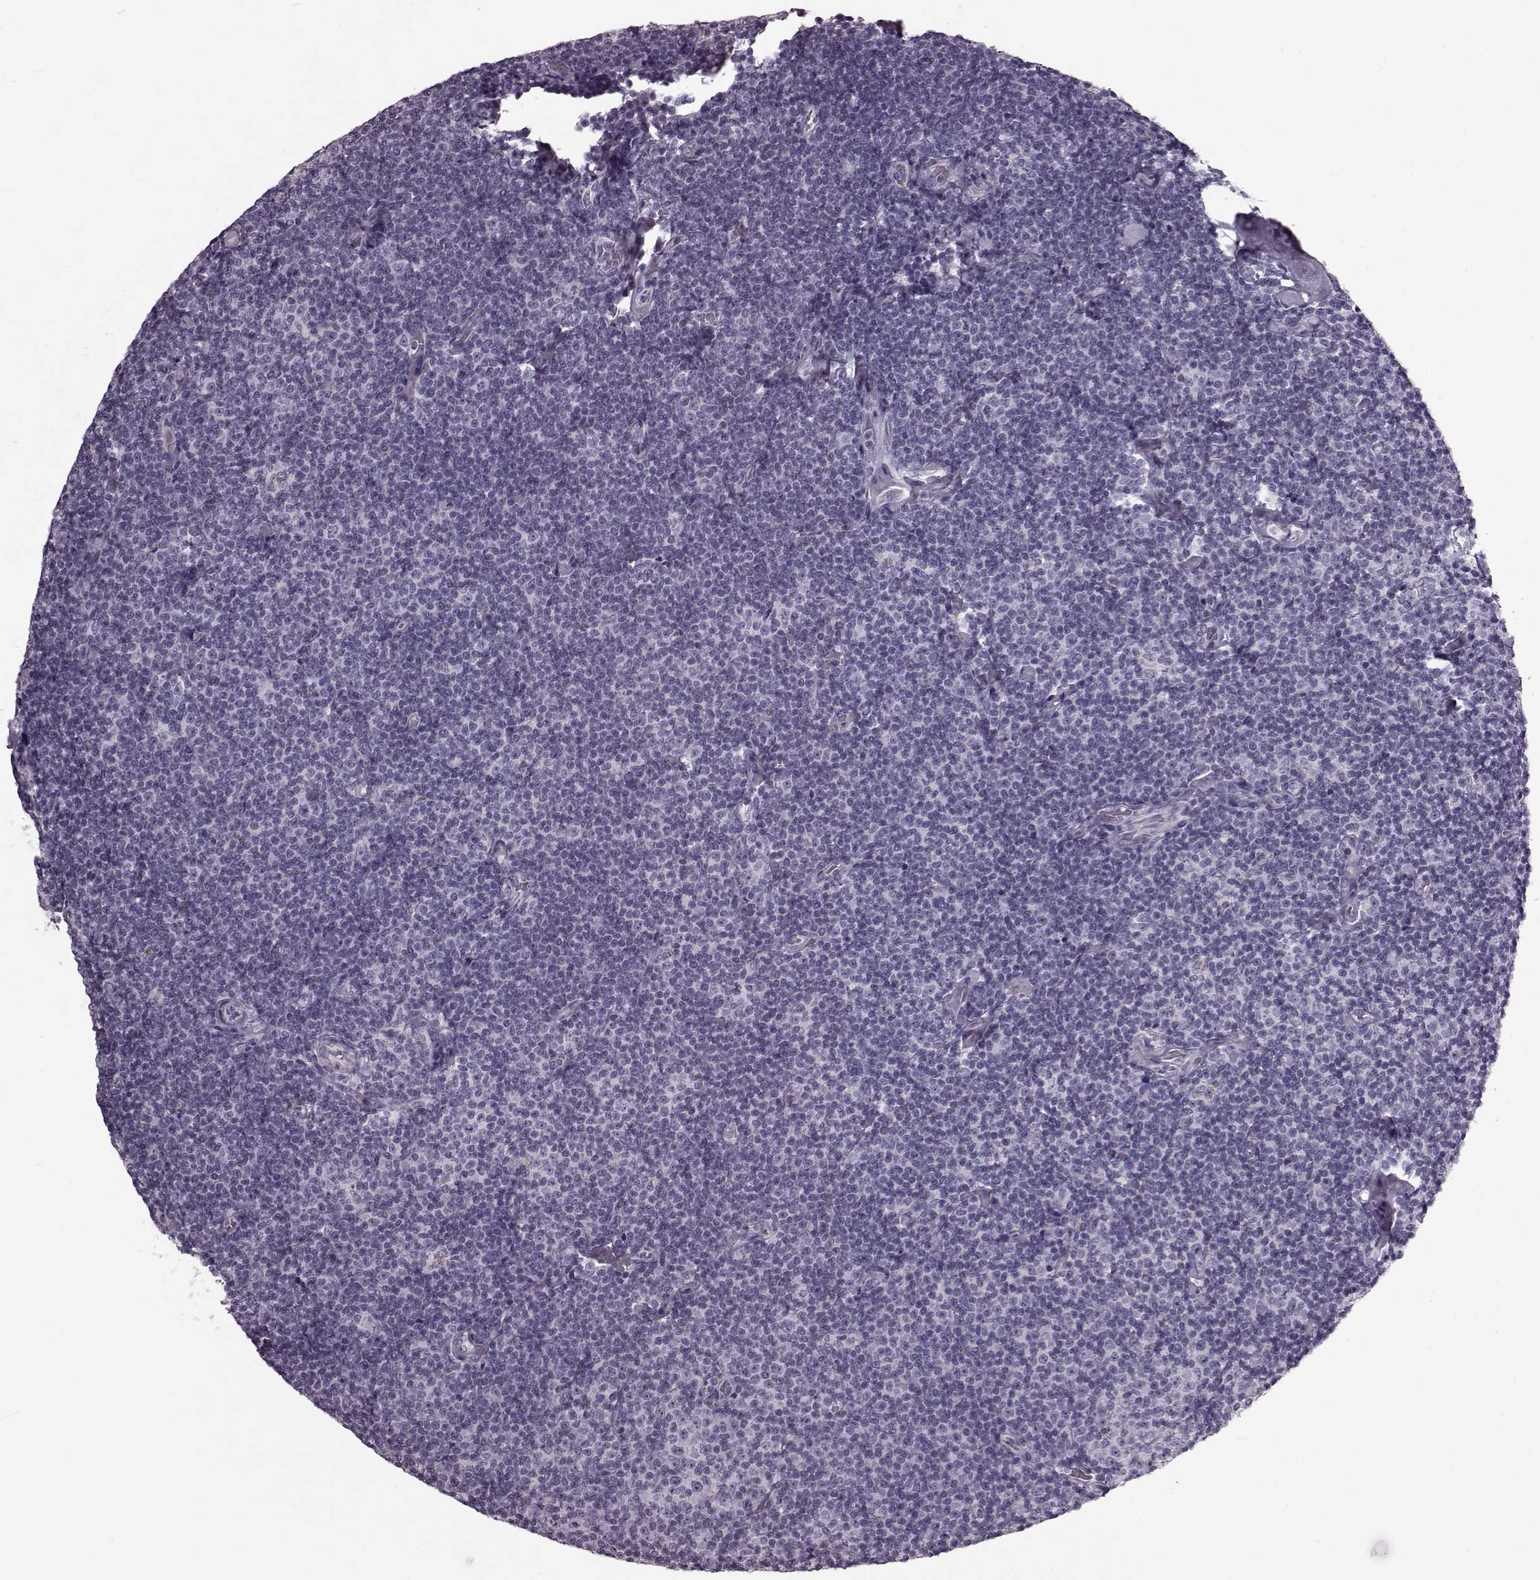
{"staining": {"intensity": "negative", "quantity": "none", "location": "none"}, "tissue": "lymphoma", "cell_type": "Tumor cells", "image_type": "cancer", "snomed": [{"axis": "morphology", "description": "Malignant lymphoma, non-Hodgkin's type, Low grade"}, {"axis": "topography", "description": "Lymph node"}], "caption": "Protein analysis of low-grade malignant lymphoma, non-Hodgkin's type shows no significant positivity in tumor cells. (DAB immunohistochemistry (IHC) visualized using brightfield microscopy, high magnification).", "gene": "CST7", "patient": {"sex": "male", "age": 81}}